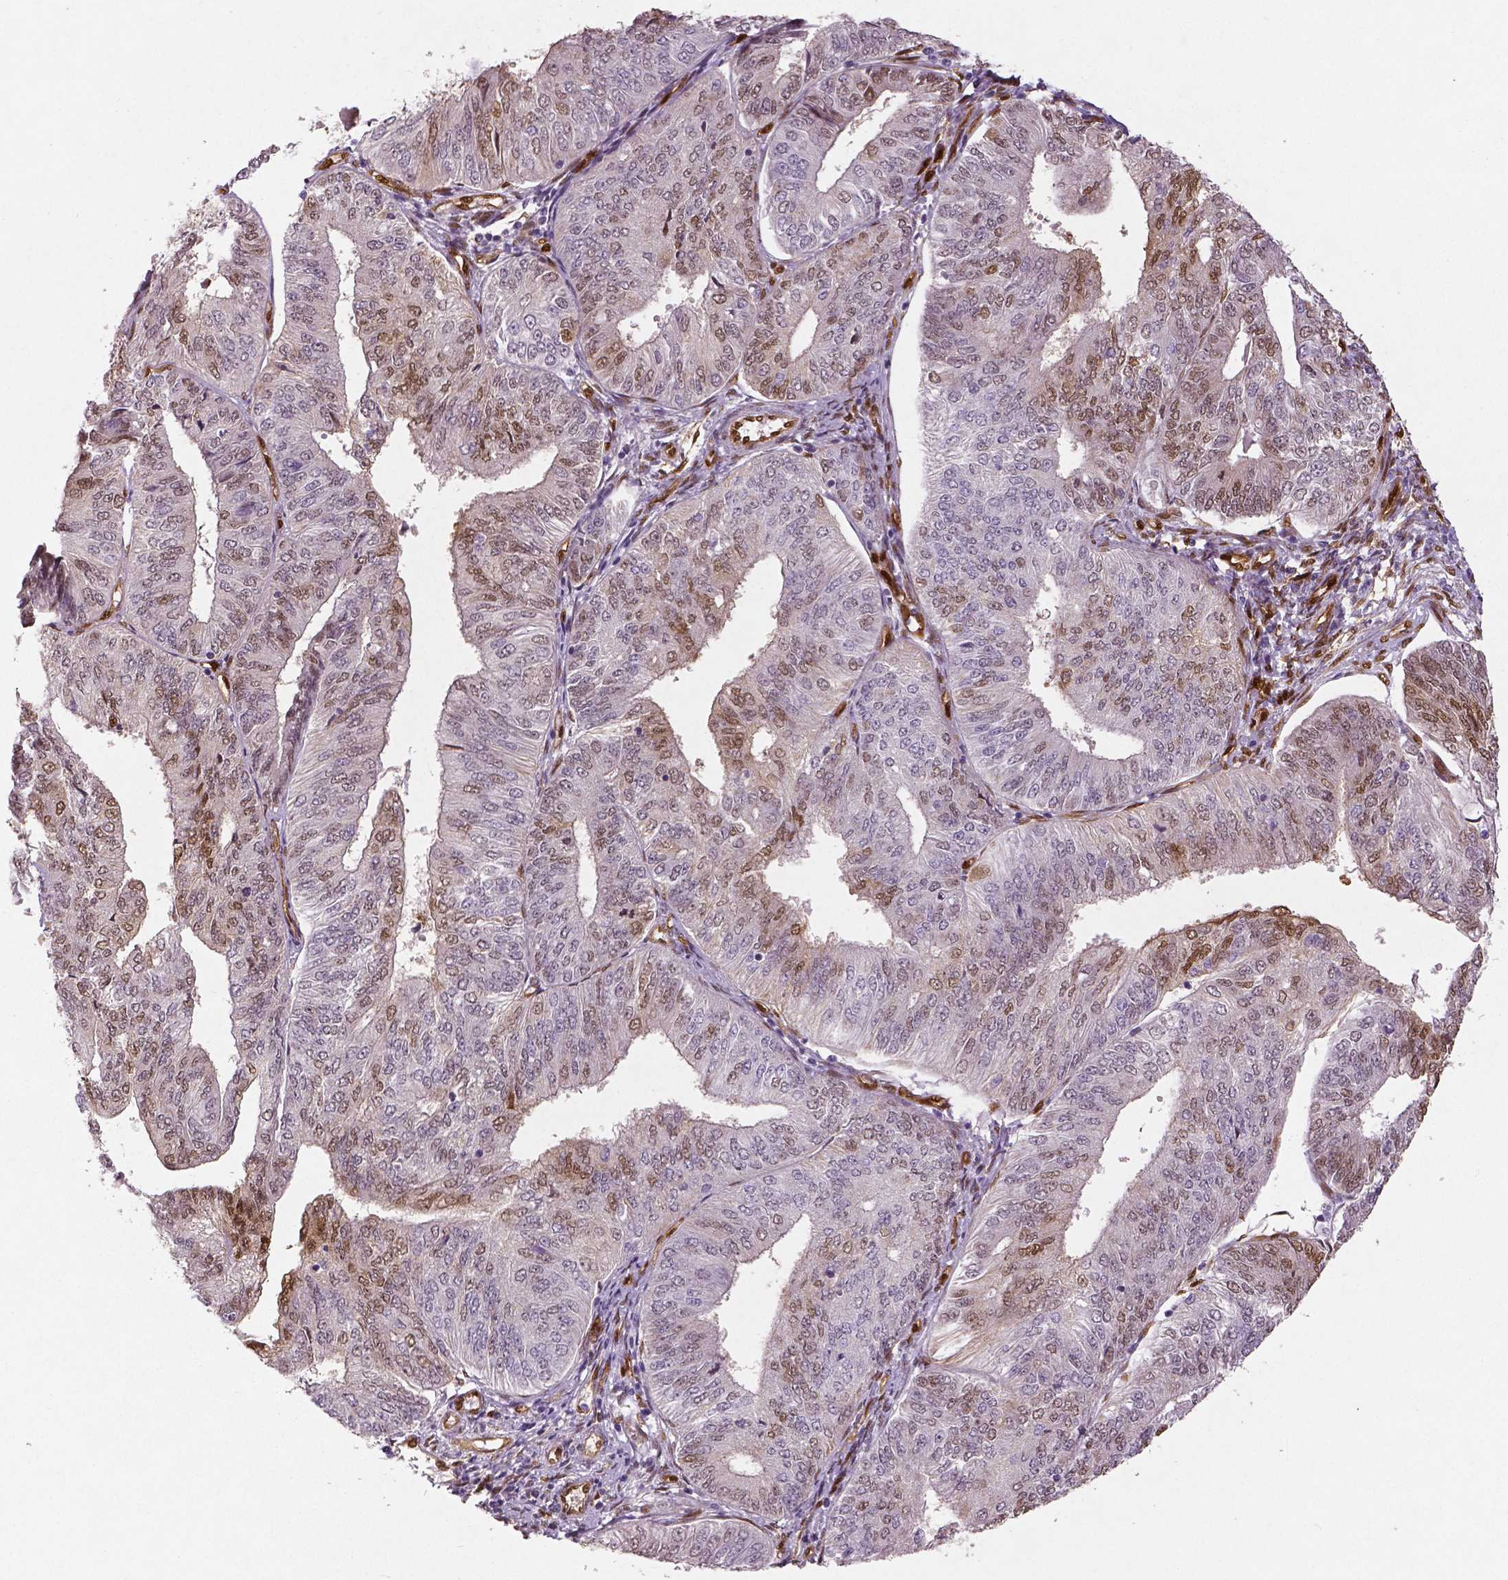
{"staining": {"intensity": "moderate", "quantity": "25%-75%", "location": "cytoplasmic/membranous,nuclear"}, "tissue": "endometrial cancer", "cell_type": "Tumor cells", "image_type": "cancer", "snomed": [{"axis": "morphology", "description": "Adenocarcinoma, NOS"}, {"axis": "topography", "description": "Endometrium"}], "caption": "Brown immunohistochemical staining in adenocarcinoma (endometrial) demonstrates moderate cytoplasmic/membranous and nuclear staining in approximately 25%-75% of tumor cells. (Stains: DAB in brown, nuclei in blue, Microscopy: brightfield microscopy at high magnification).", "gene": "WWTR1", "patient": {"sex": "female", "age": 58}}